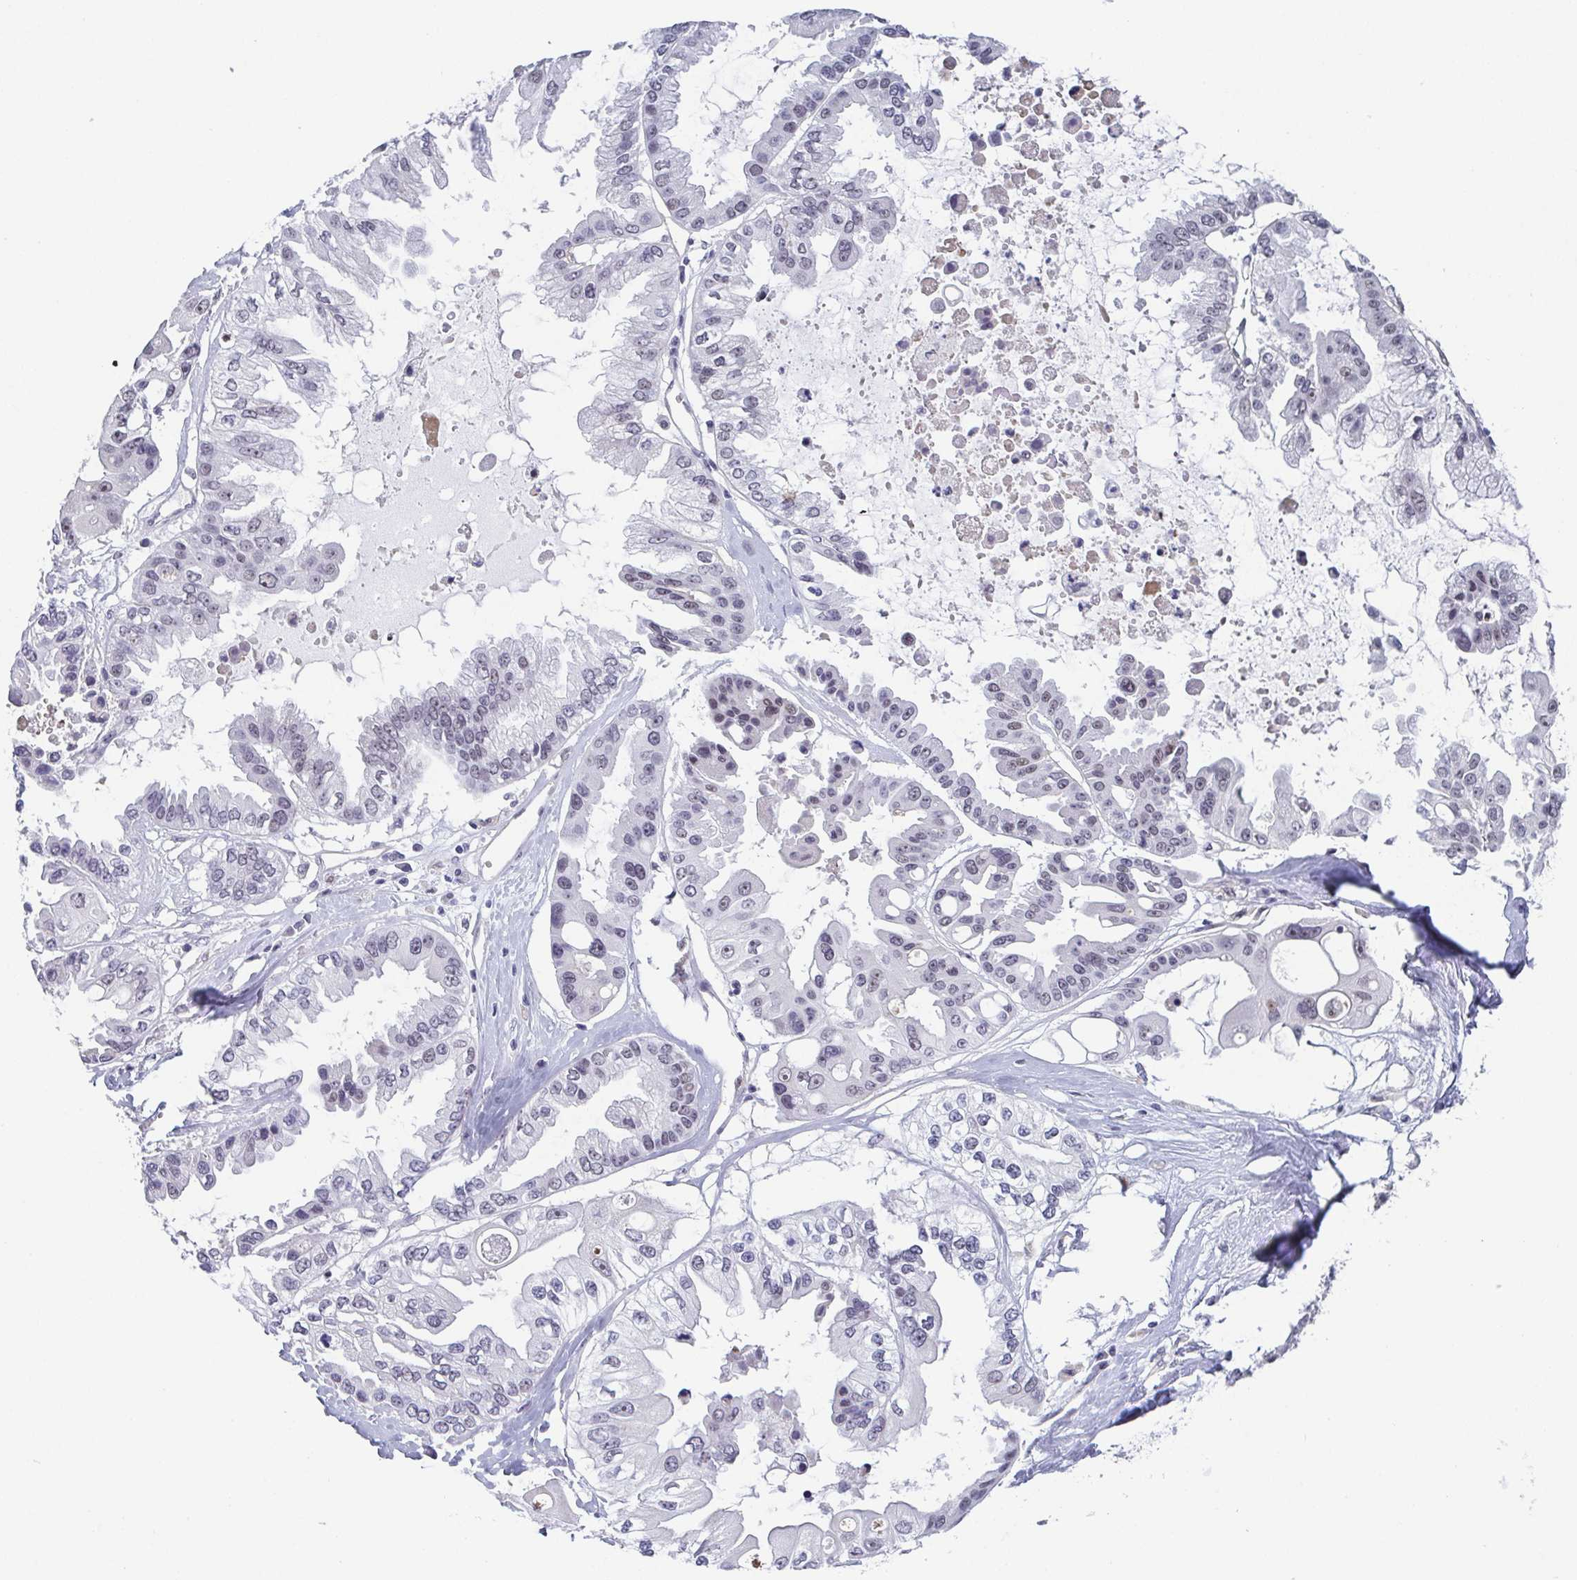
{"staining": {"intensity": "negative", "quantity": "none", "location": "none"}, "tissue": "ovarian cancer", "cell_type": "Tumor cells", "image_type": "cancer", "snomed": [{"axis": "morphology", "description": "Cystadenocarcinoma, serous, NOS"}, {"axis": "topography", "description": "Ovary"}], "caption": "High power microscopy image of an IHC histopathology image of ovarian serous cystadenocarcinoma, revealing no significant staining in tumor cells. Brightfield microscopy of immunohistochemistry stained with DAB (brown) and hematoxylin (blue), captured at high magnification.", "gene": "EXOSC7", "patient": {"sex": "female", "age": 56}}